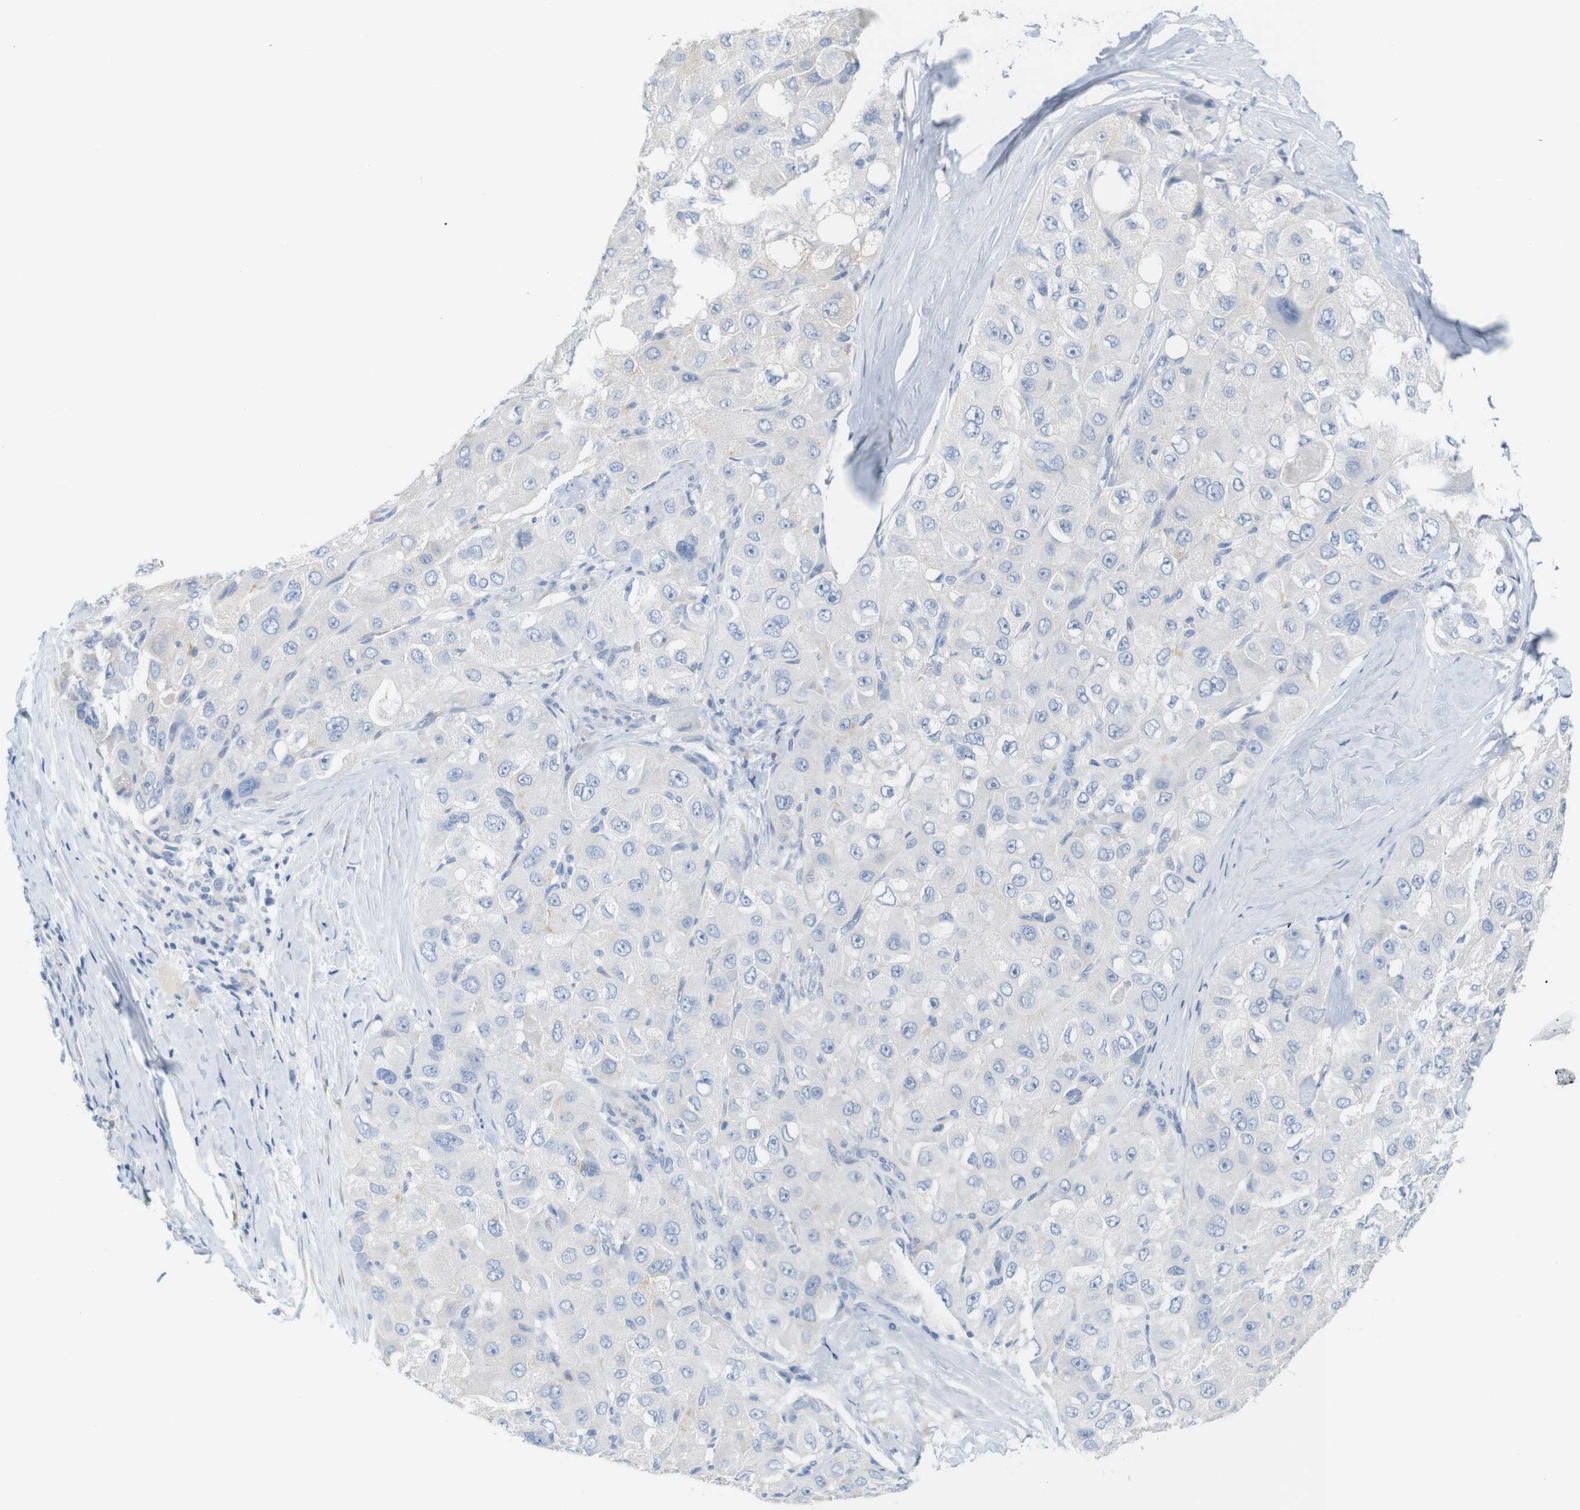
{"staining": {"intensity": "negative", "quantity": "none", "location": "none"}, "tissue": "liver cancer", "cell_type": "Tumor cells", "image_type": "cancer", "snomed": [{"axis": "morphology", "description": "Carcinoma, Hepatocellular, NOS"}, {"axis": "topography", "description": "Liver"}], "caption": "Micrograph shows no significant protein staining in tumor cells of liver cancer (hepatocellular carcinoma).", "gene": "RGS9", "patient": {"sex": "male", "age": 80}}